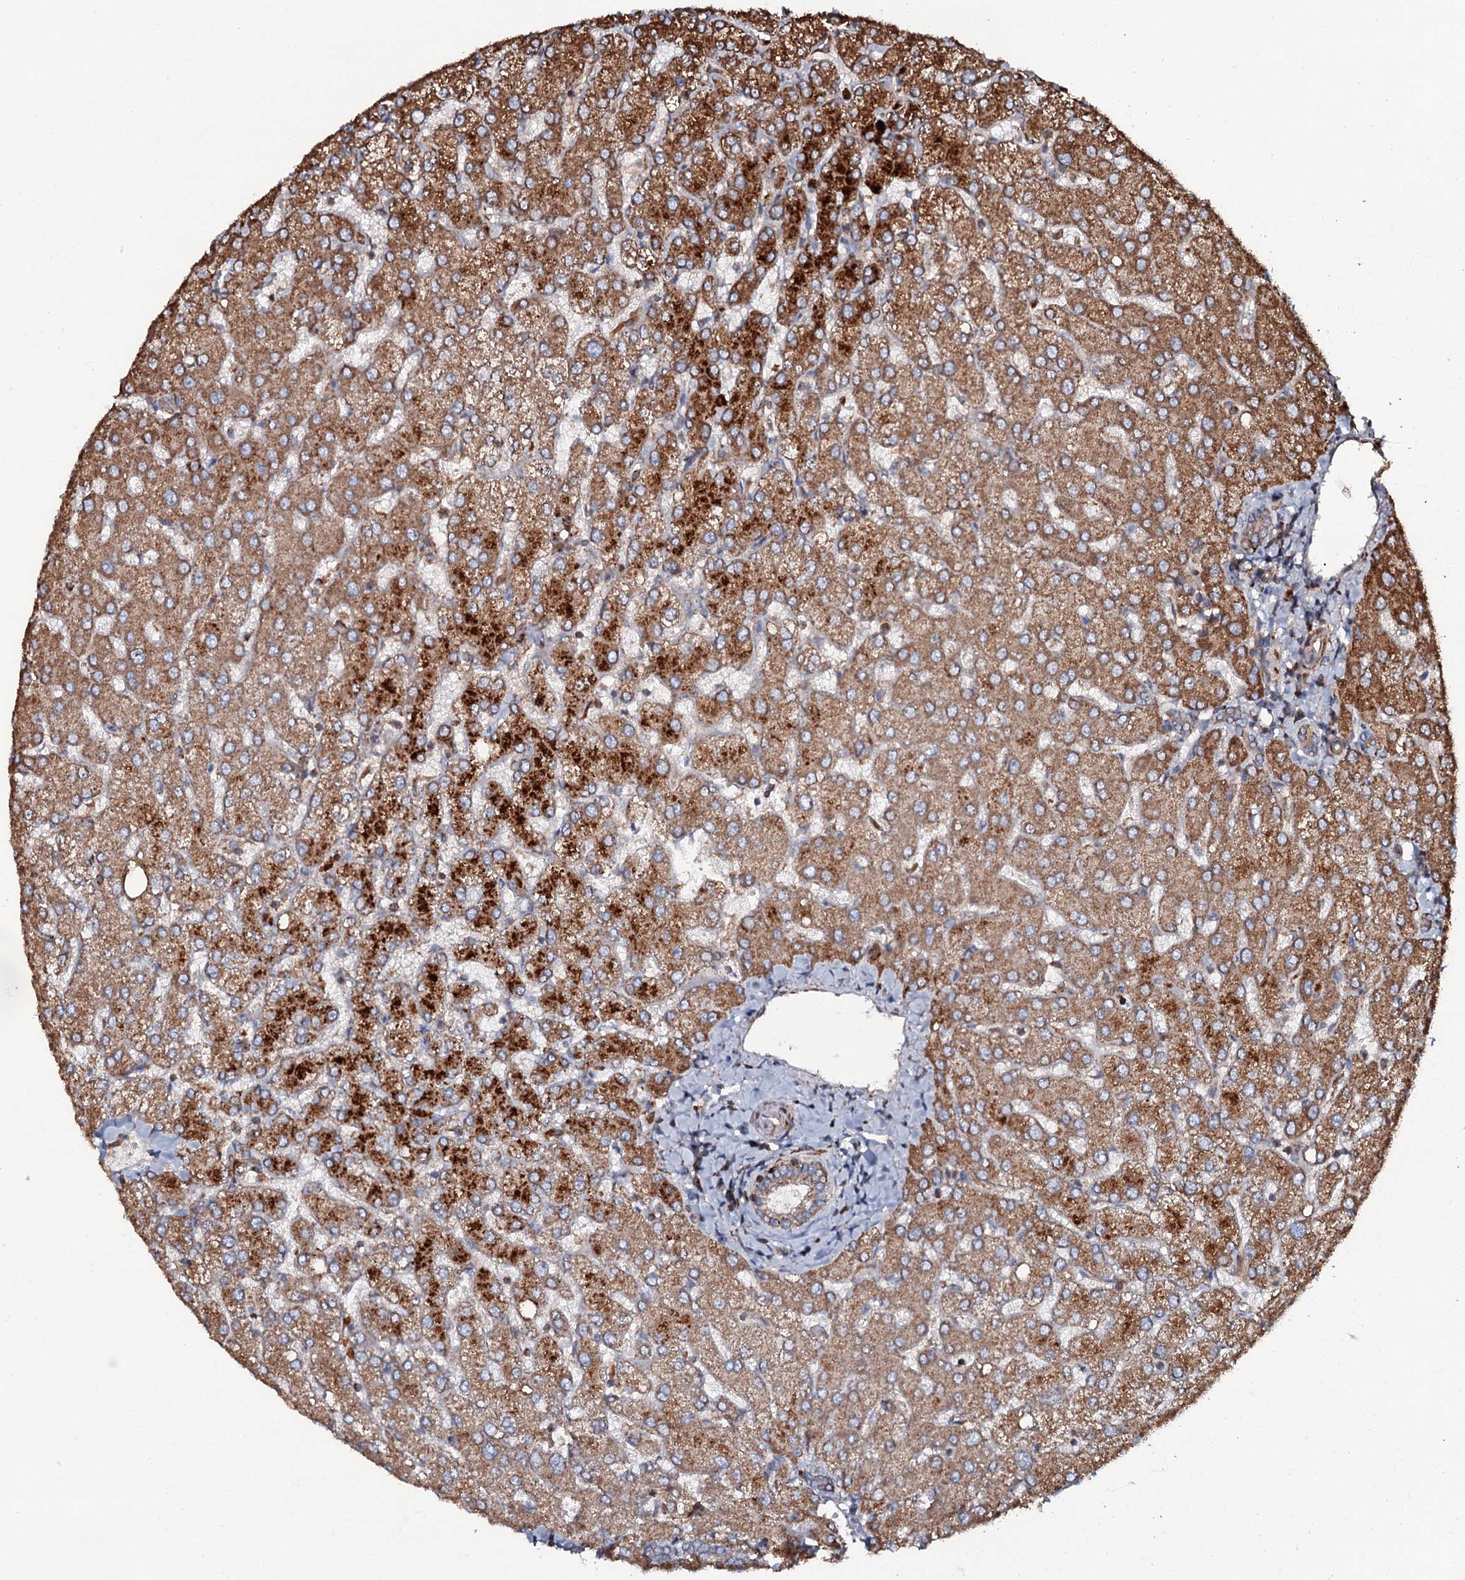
{"staining": {"intensity": "weak", "quantity": "25%-75%", "location": "cytoplasmic/membranous"}, "tissue": "liver", "cell_type": "Cholangiocytes", "image_type": "normal", "snomed": [{"axis": "morphology", "description": "Normal tissue, NOS"}, {"axis": "topography", "description": "Liver"}], "caption": "This micrograph demonstrates normal liver stained with immunohistochemistry (IHC) to label a protein in brown. The cytoplasmic/membranous of cholangiocytes show weak positivity for the protein. Nuclei are counter-stained blue.", "gene": "VWA8", "patient": {"sex": "female", "age": 54}}